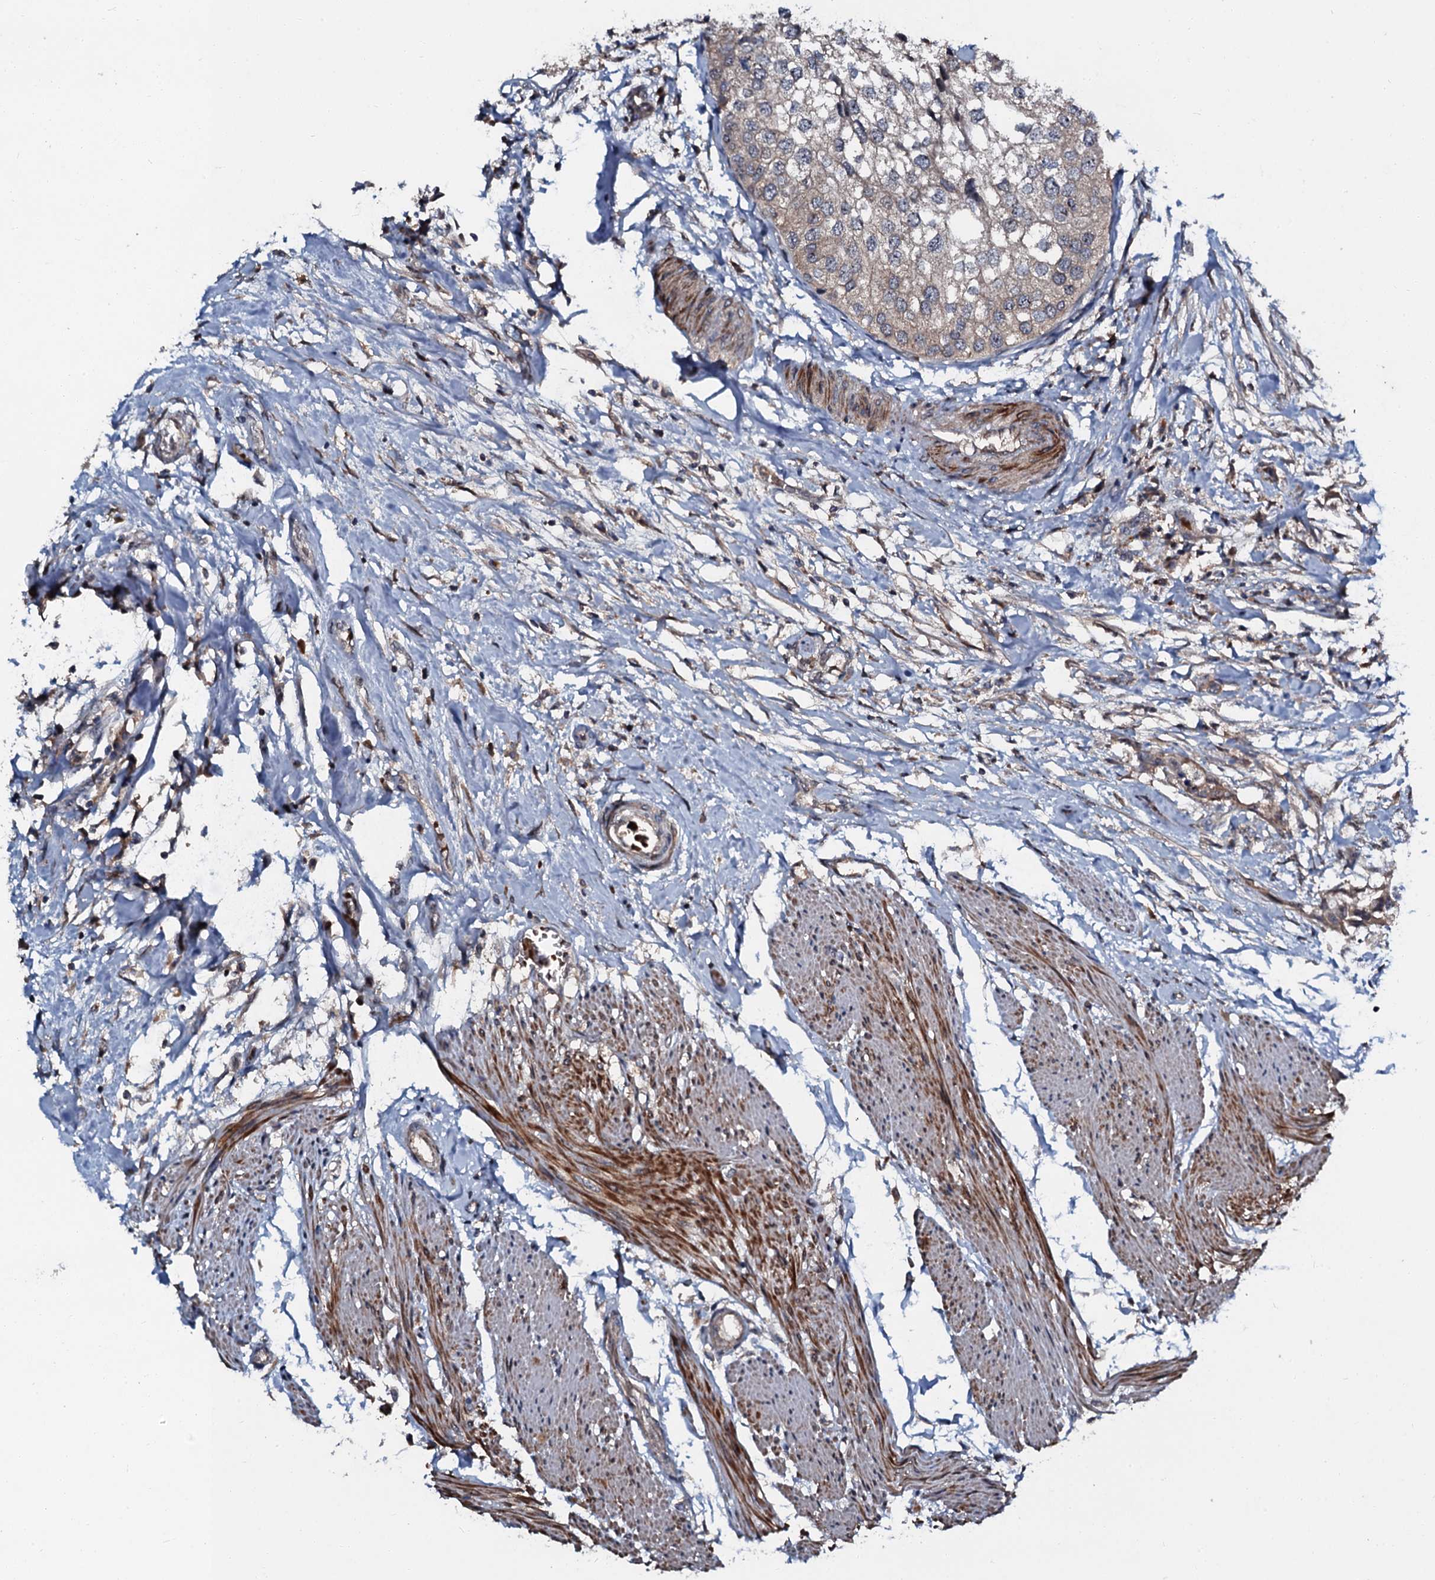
{"staining": {"intensity": "weak", "quantity": "<25%", "location": "cytoplasmic/membranous"}, "tissue": "urothelial cancer", "cell_type": "Tumor cells", "image_type": "cancer", "snomed": [{"axis": "morphology", "description": "Urothelial carcinoma, High grade"}, {"axis": "topography", "description": "Urinary bladder"}], "caption": "Human urothelial cancer stained for a protein using immunohistochemistry (IHC) shows no expression in tumor cells.", "gene": "N4BP1", "patient": {"sex": "male", "age": 64}}